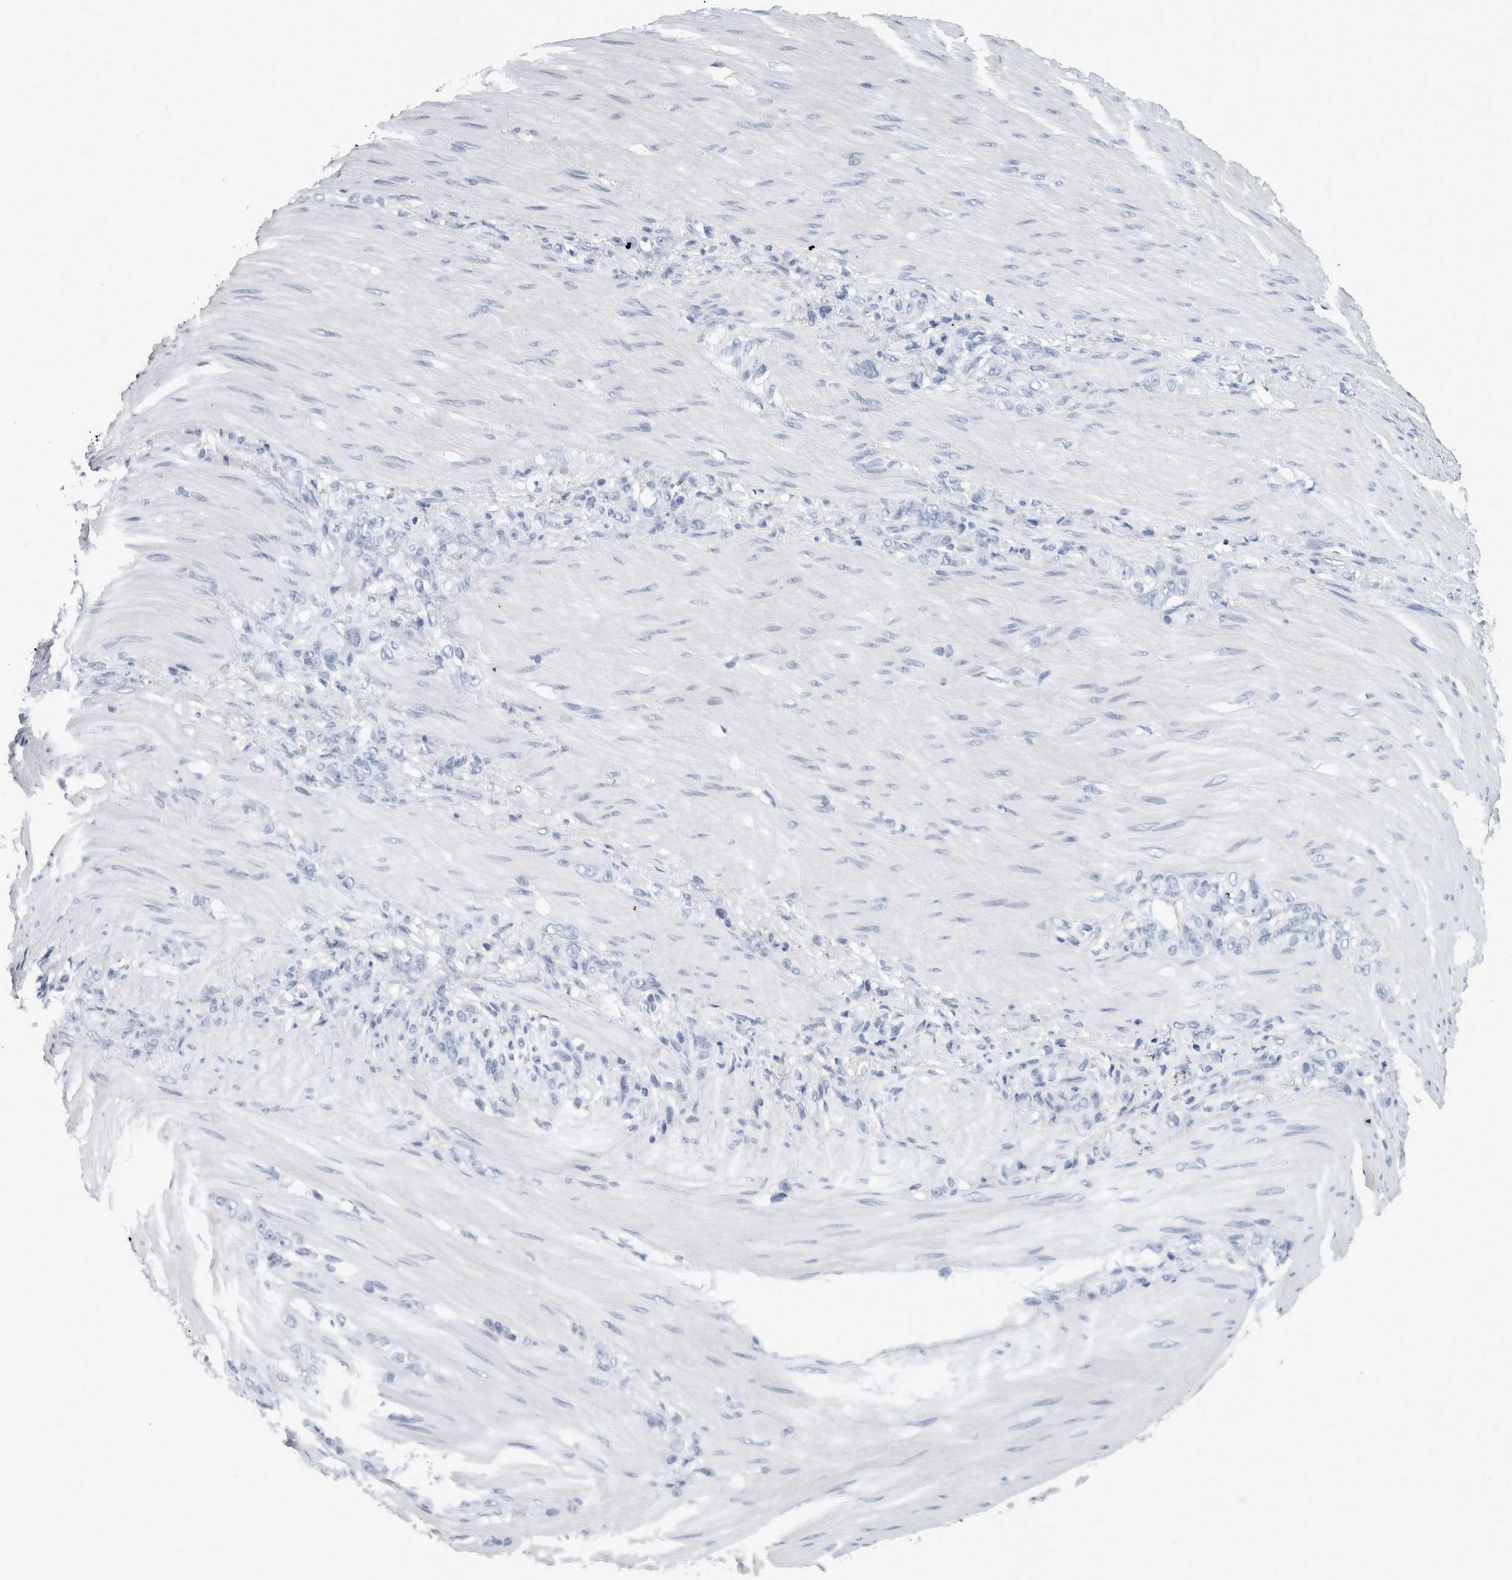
{"staining": {"intensity": "negative", "quantity": "none", "location": "none"}, "tissue": "stomach cancer", "cell_type": "Tumor cells", "image_type": "cancer", "snomed": [{"axis": "morphology", "description": "Normal tissue, NOS"}, {"axis": "morphology", "description": "Adenocarcinoma, NOS"}, {"axis": "topography", "description": "Stomach"}], "caption": "IHC of human adenocarcinoma (stomach) shows no staining in tumor cells.", "gene": "SKAP2", "patient": {"sex": "male", "age": 82}}